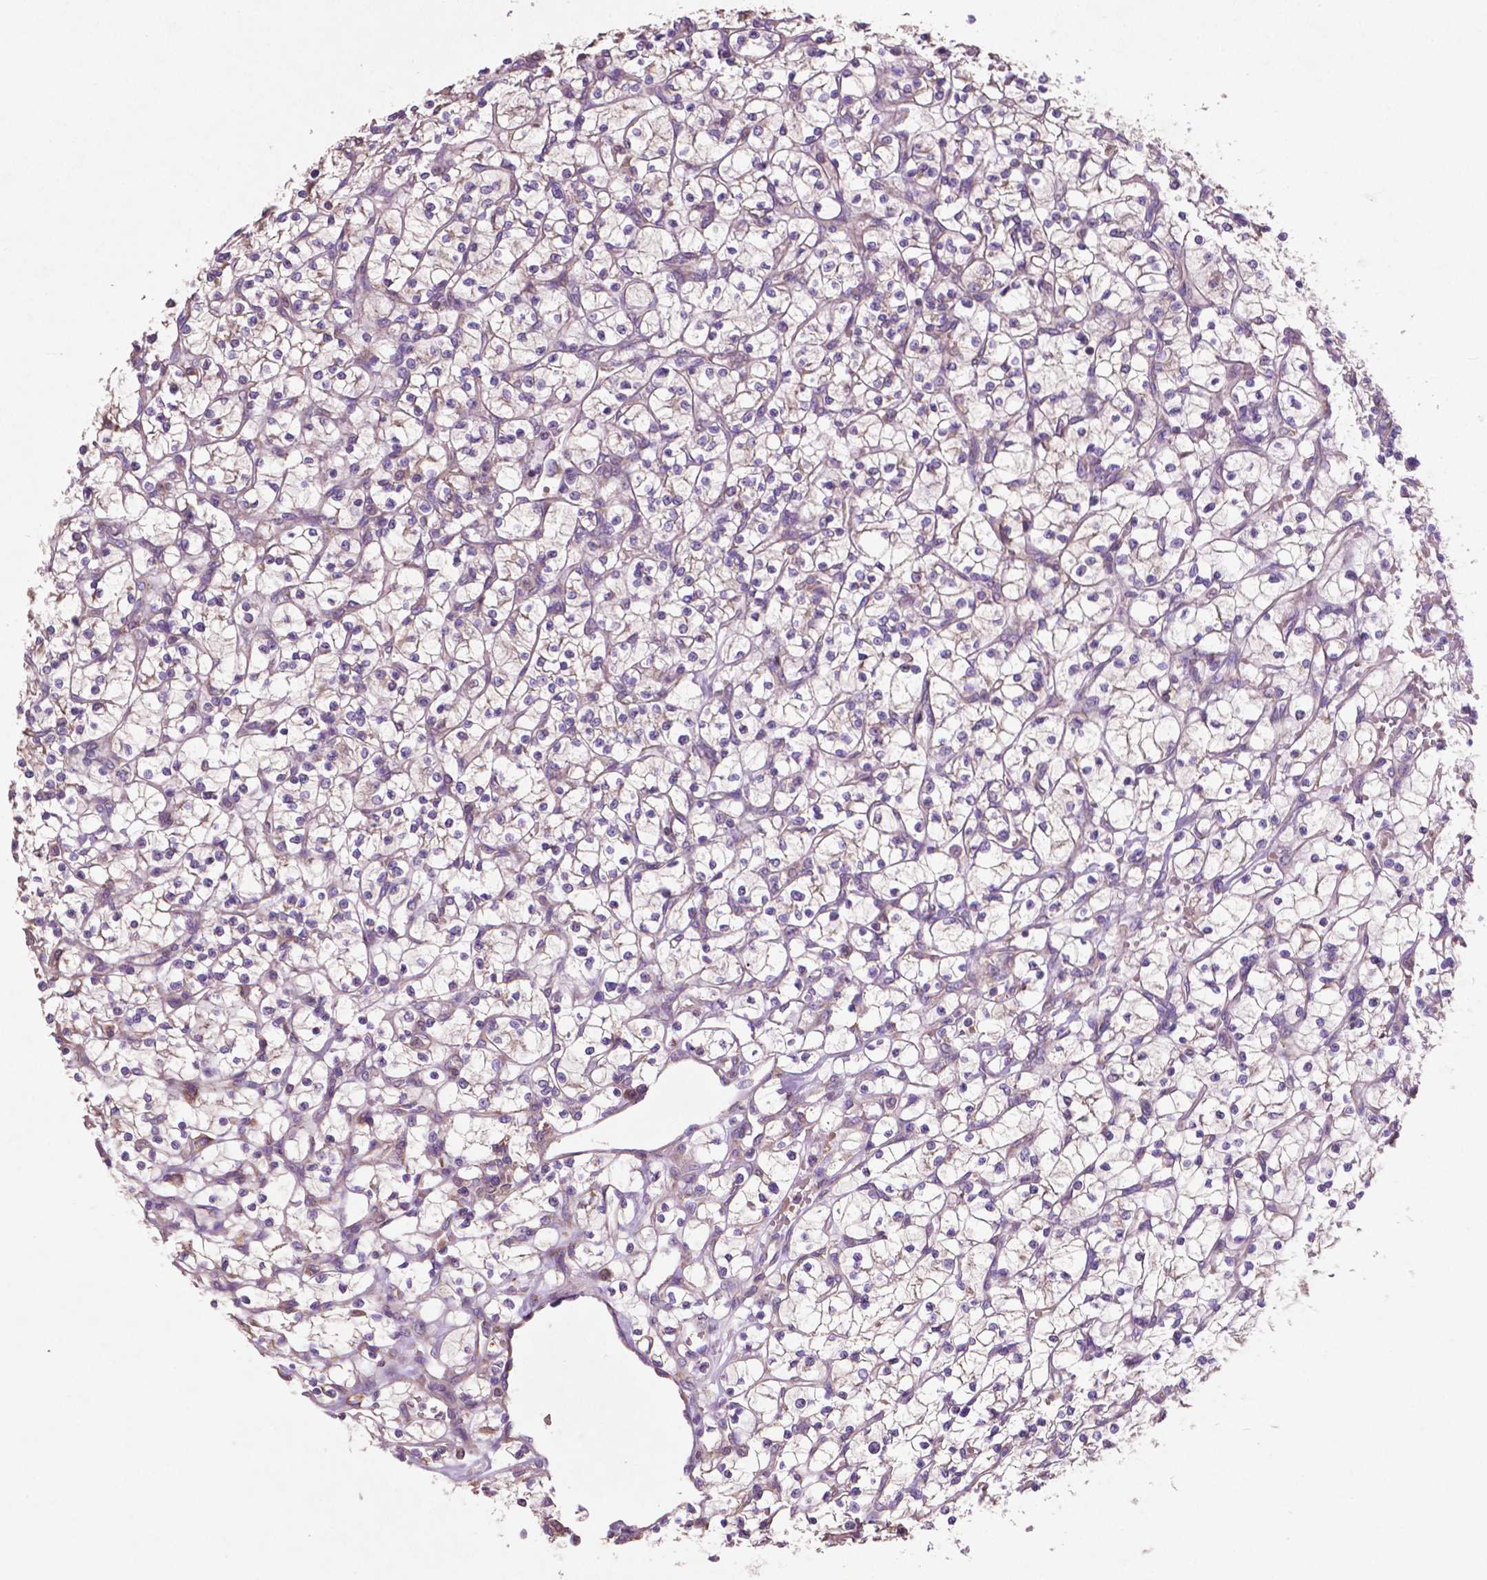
{"staining": {"intensity": "negative", "quantity": "none", "location": "none"}, "tissue": "renal cancer", "cell_type": "Tumor cells", "image_type": "cancer", "snomed": [{"axis": "morphology", "description": "Adenocarcinoma, NOS"}, {"axis": "topography", "description": "Kidney"}], "caption": "Immunohistochemistry (IHC) of adenocarcinoma (renal) shows no positivity in tumor cells. Nuclei are stained in blue.", "gene": "MBTPS1", "patient": {"sex": "female", "age": 64}}